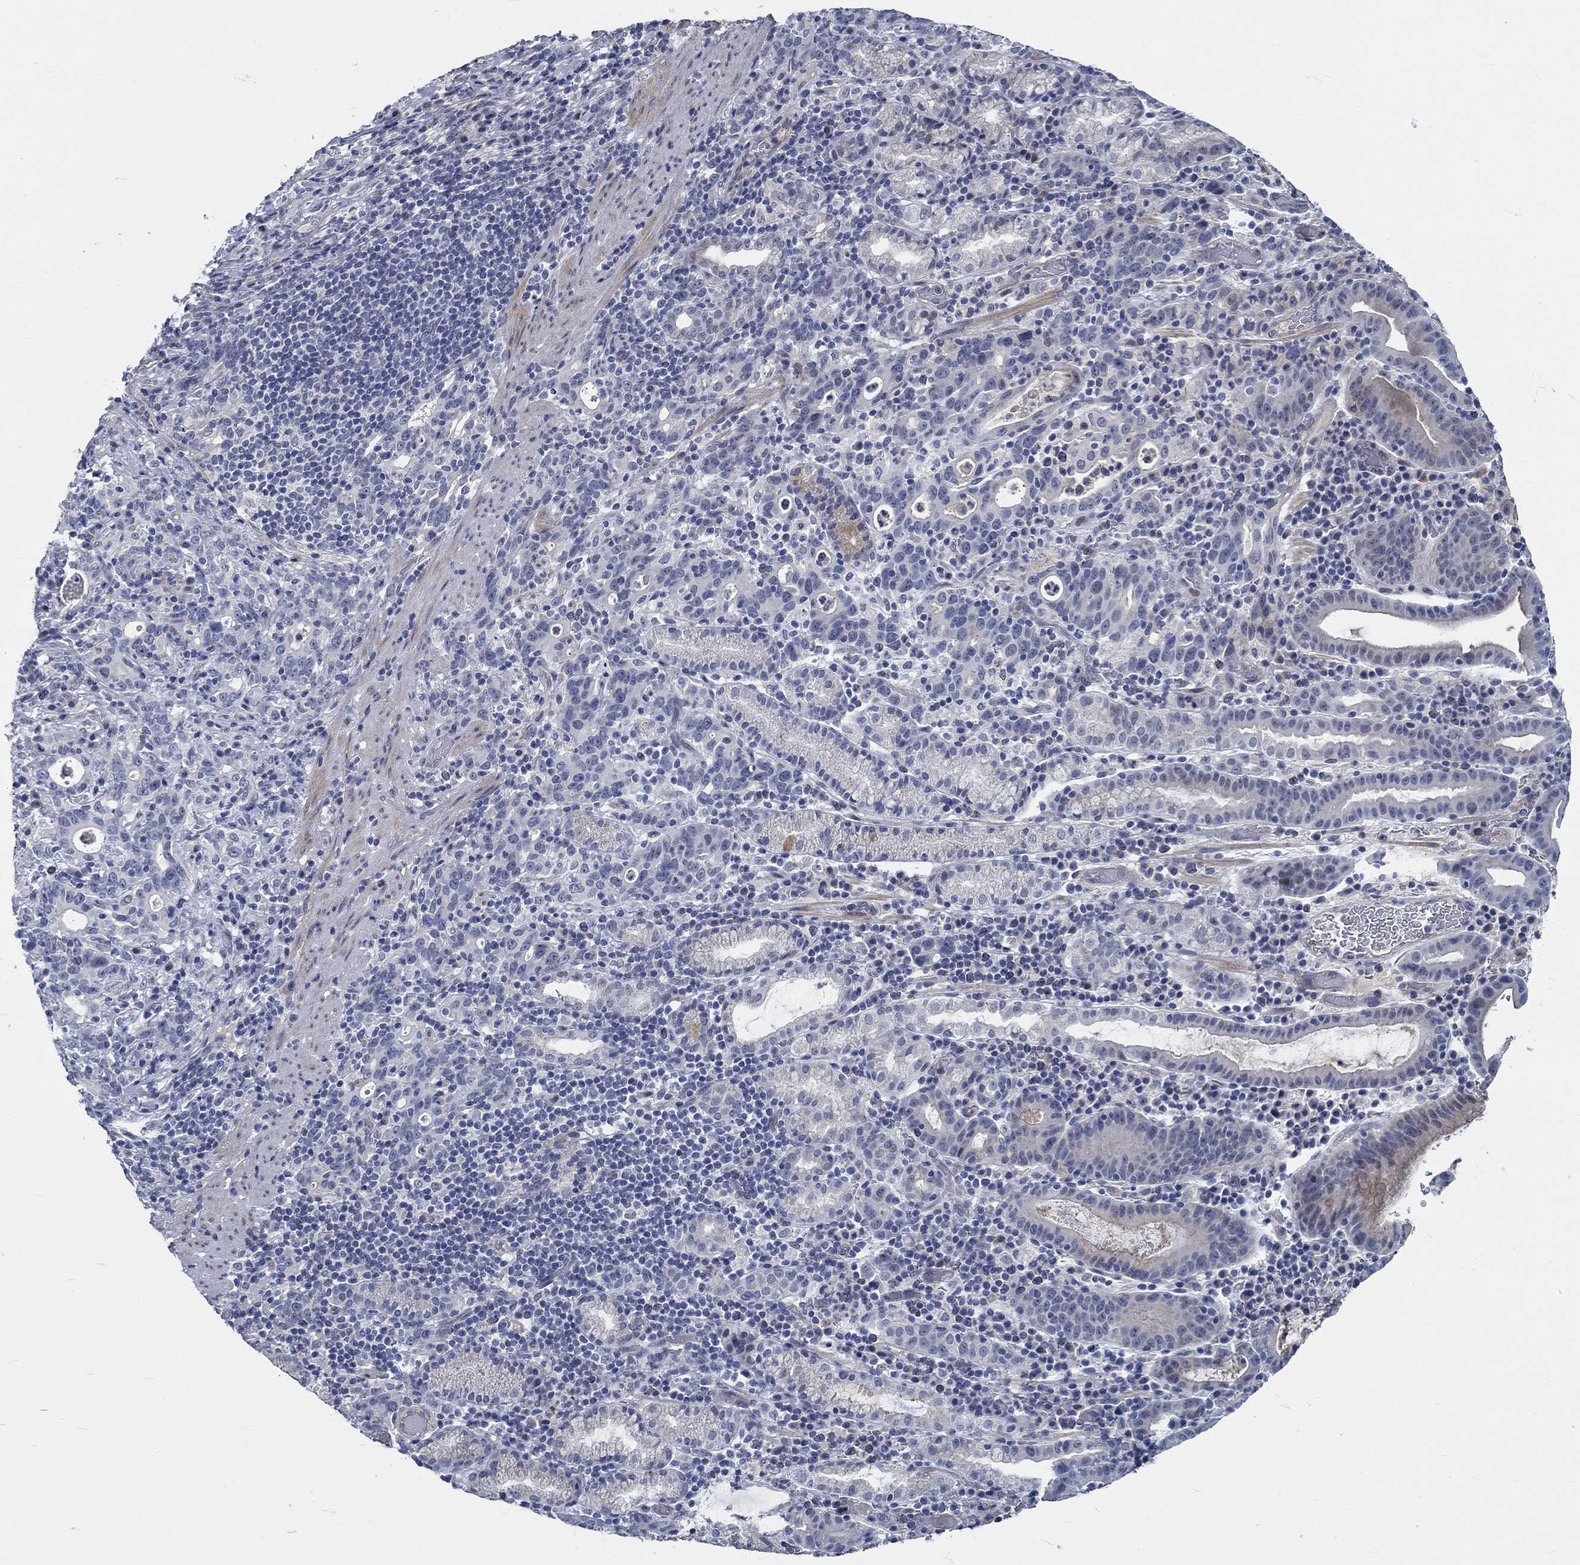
{"staining": {"intensity": "negative", "quantity": "none", "location": "none"}, "tissue": "stomach cancer", "cell_type": "Tumor cells", "image_type": "cancer", "snomed": [{"axis": "morphology", "description": "Adenocarcinoma, NOS"}, {"axis": "topography", "description": "Stomach"}], "caption": "DAB immunohistochemical staining of stomach cancer (adenocarcinoma) exhibits no significant expression in tumor cells.", "gene": "MYBPC1", "patient": {"sex": "male", "age": 79}}